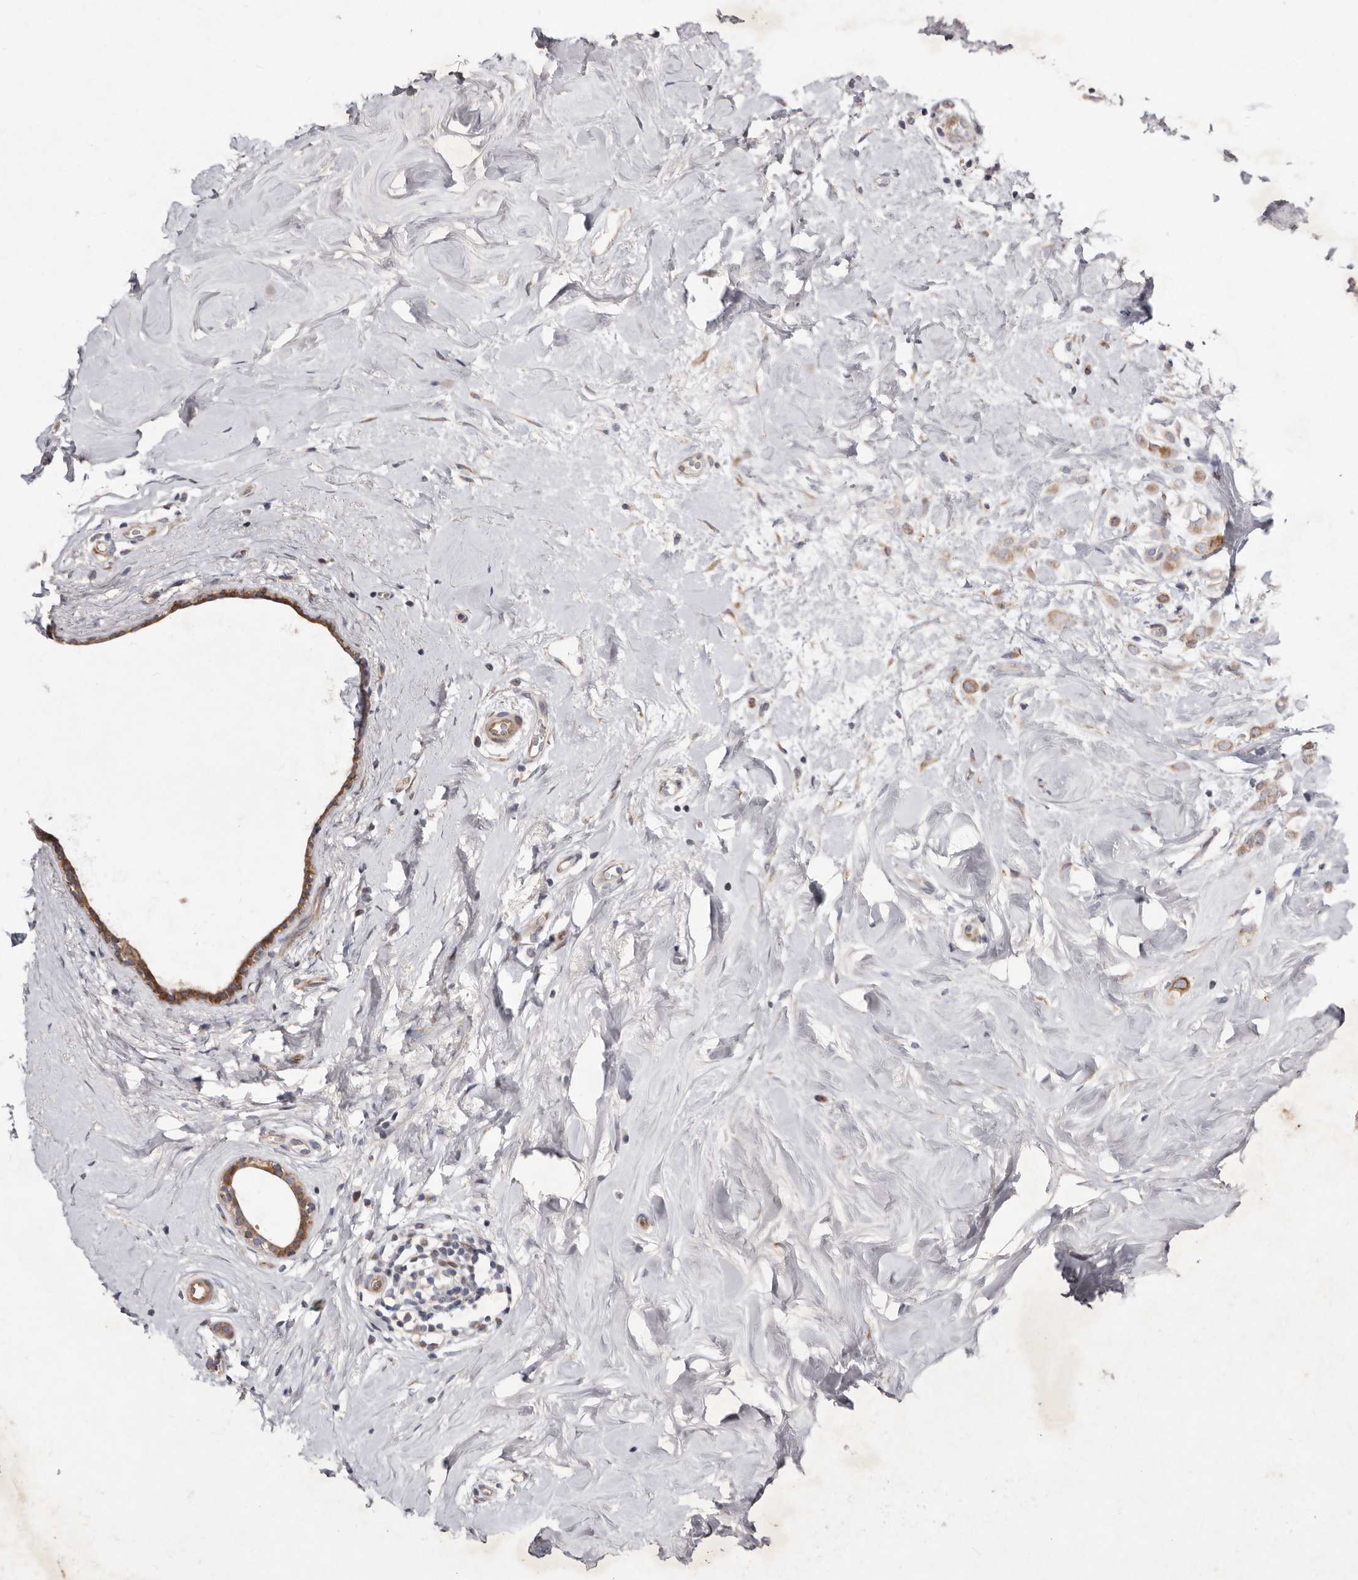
{"staining": {"intensity": "moderate", "quantity": ">75%", "location": "cytoplasmic/membranous"}, "tissue": "breast cancer", "cell_type": "Tumor cells", "image_type": "cancer", "snomed": [{"axis": "morphology", "description": "Lobular carcinoma"}, {"axis": "topography", "description": "Breast"}], "caption": "The photomicrograph shows staining of breast lobular carcinoma, revealing moderate cytoplasmic/membranous protein staining (brown color) within tumor cells.", "gene": "TIMM17B", "patient": {"sex": "female", "age": 47}}